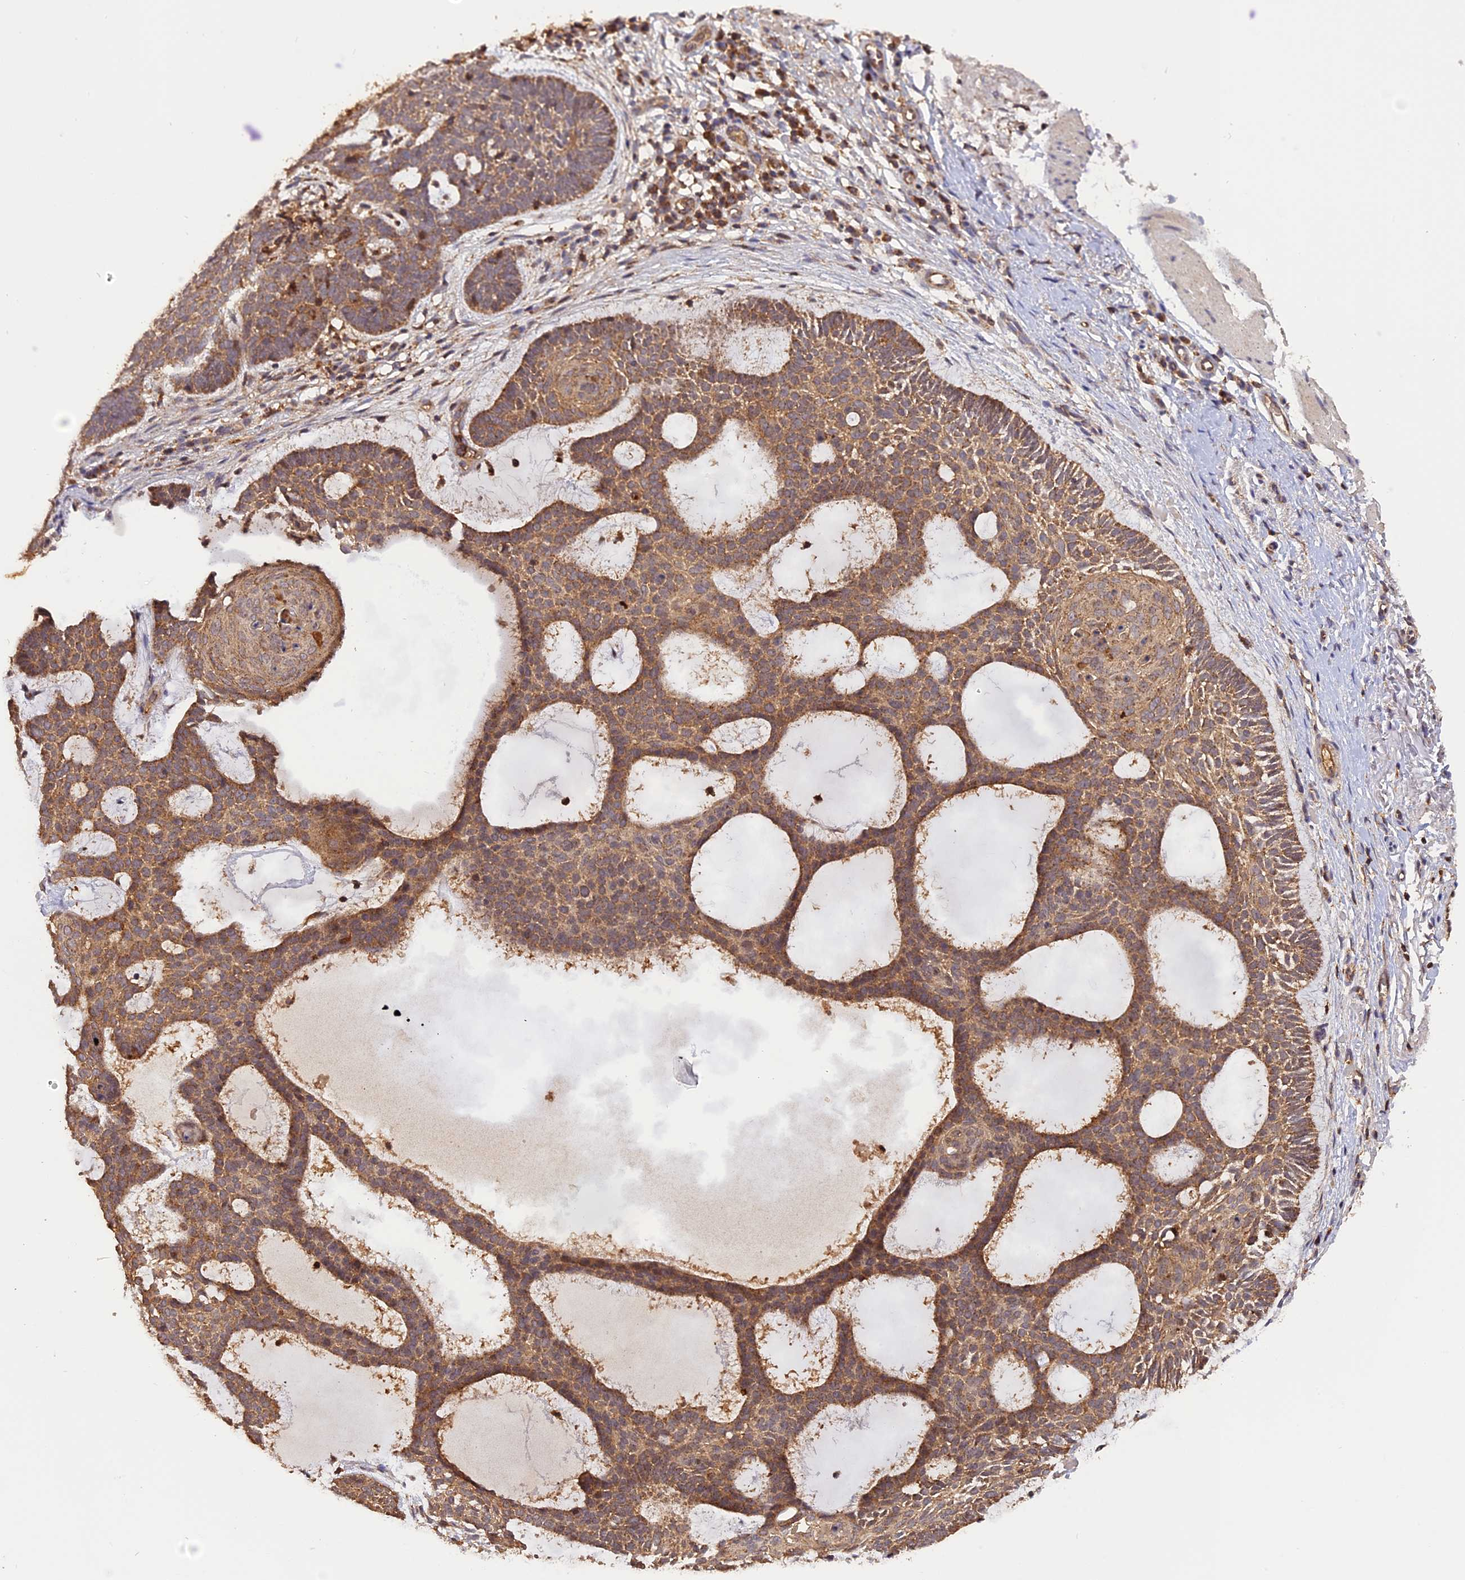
{"staining": {"intensity": "moderate", "quantity": ">75%", "location": "cytoplasmic/membranous"}, "tissue": "skin cancer", "cell_type": "Tumor cells", "image_type": "cancer", "snomed": [{"axis": "morphology", "description": "Basal cell carcinoma"}, {"axis": "topography", "description": "Skin"}], "caption": "The image shows a brown stain indicating the presence of a protein in the cytoplasmic/membranous of tumor cells in basal cell carcinoma (skin).", "gene": "PEX3", "patient": {"sex": "male", "age": 85}}